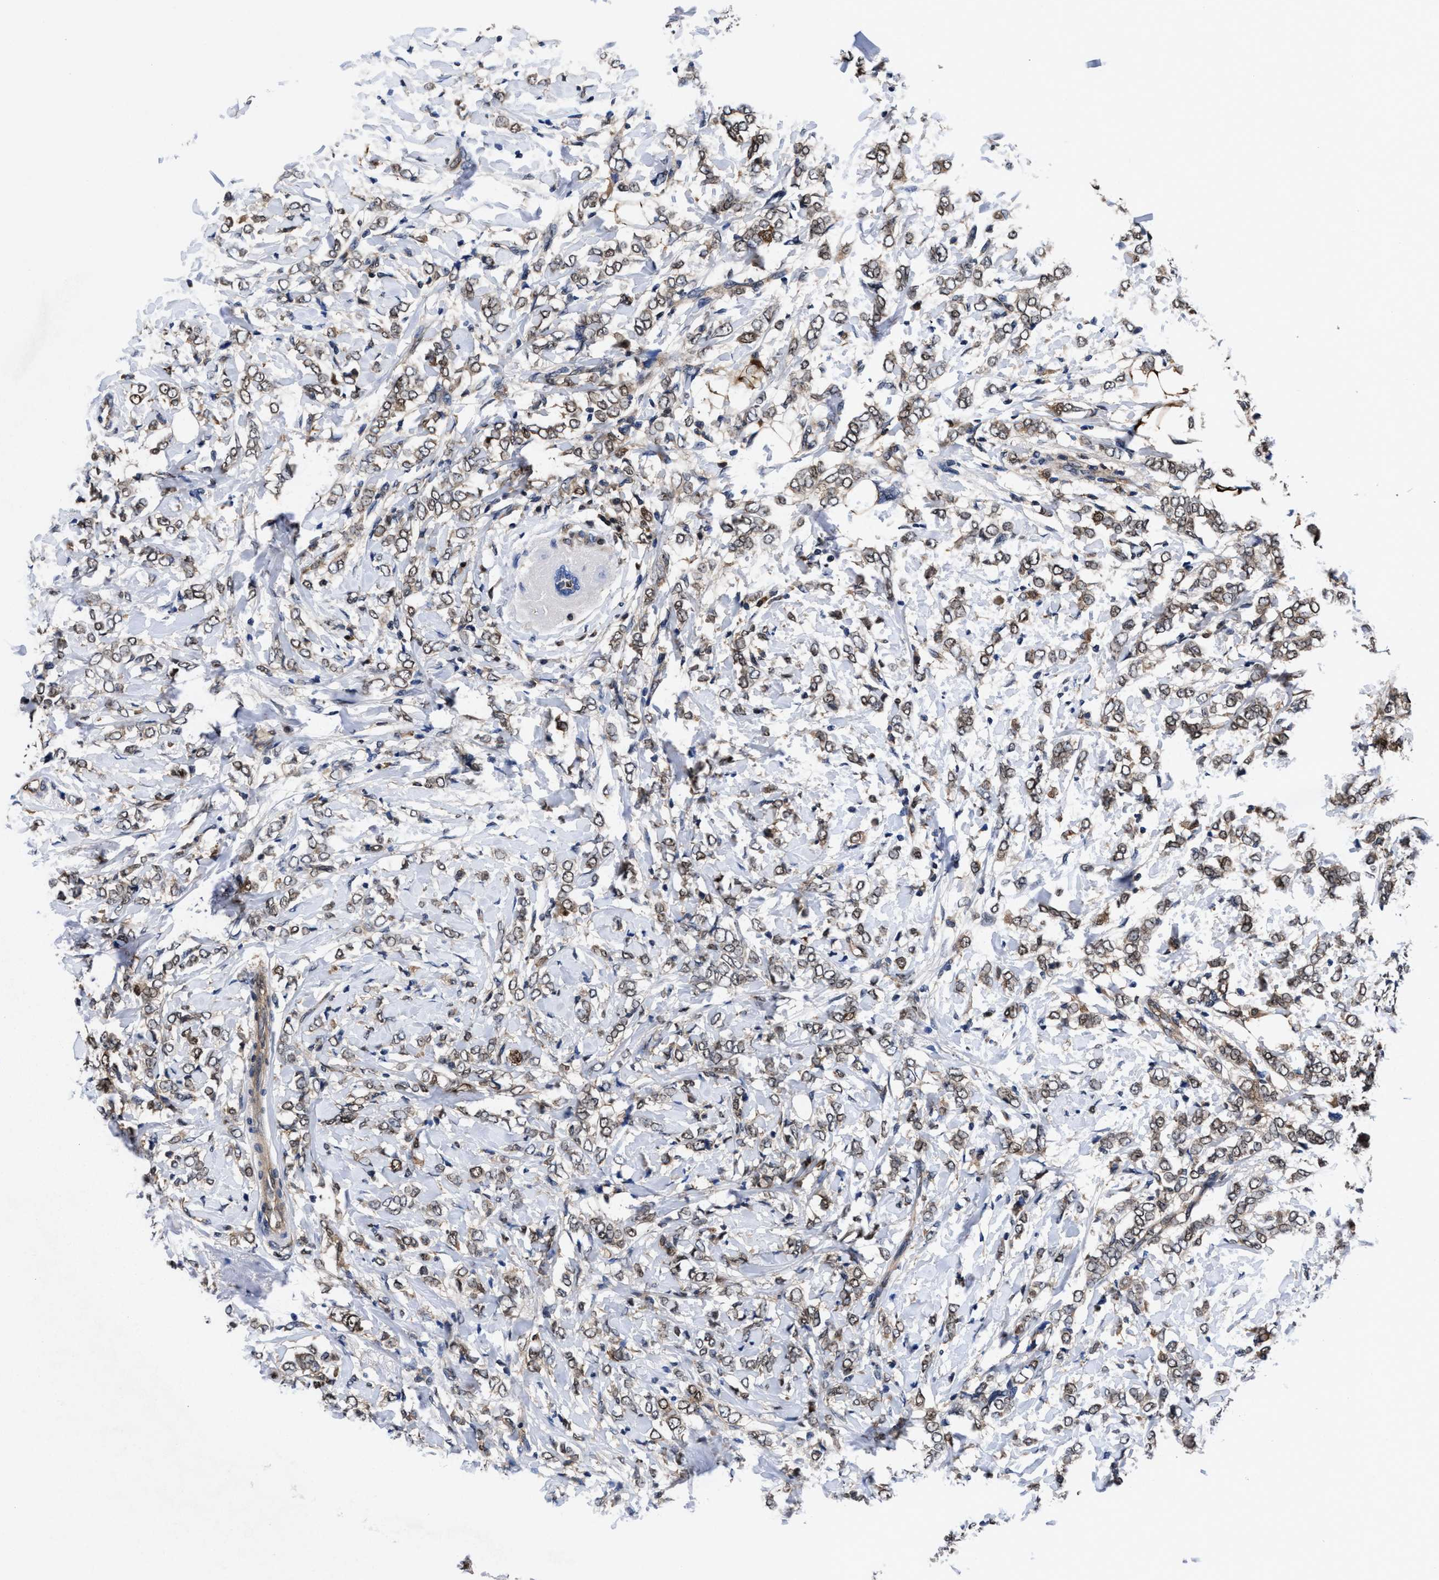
{"staining": {"intensity": "weak", "quantity": ">75%", "location": "nuclear"}, "tissue": "breast cancer", "cell_type": "Tumor cells", "image_type": "cancer", "snomed": [{"axis": "morphology", "description": "Normal tissue, NOS"}, {"axis": "morphology", "description": "Lobular carcinoma"}, {"axis": "topography", "description": "Breast"}], "caption": "Tumor cells exhibit low levels of weak nuclear expression in approximately >75% of cells in human breast lobular carcinoma.", "gene": "ACLY", "patient": {"sex": "female", "age": 47}}